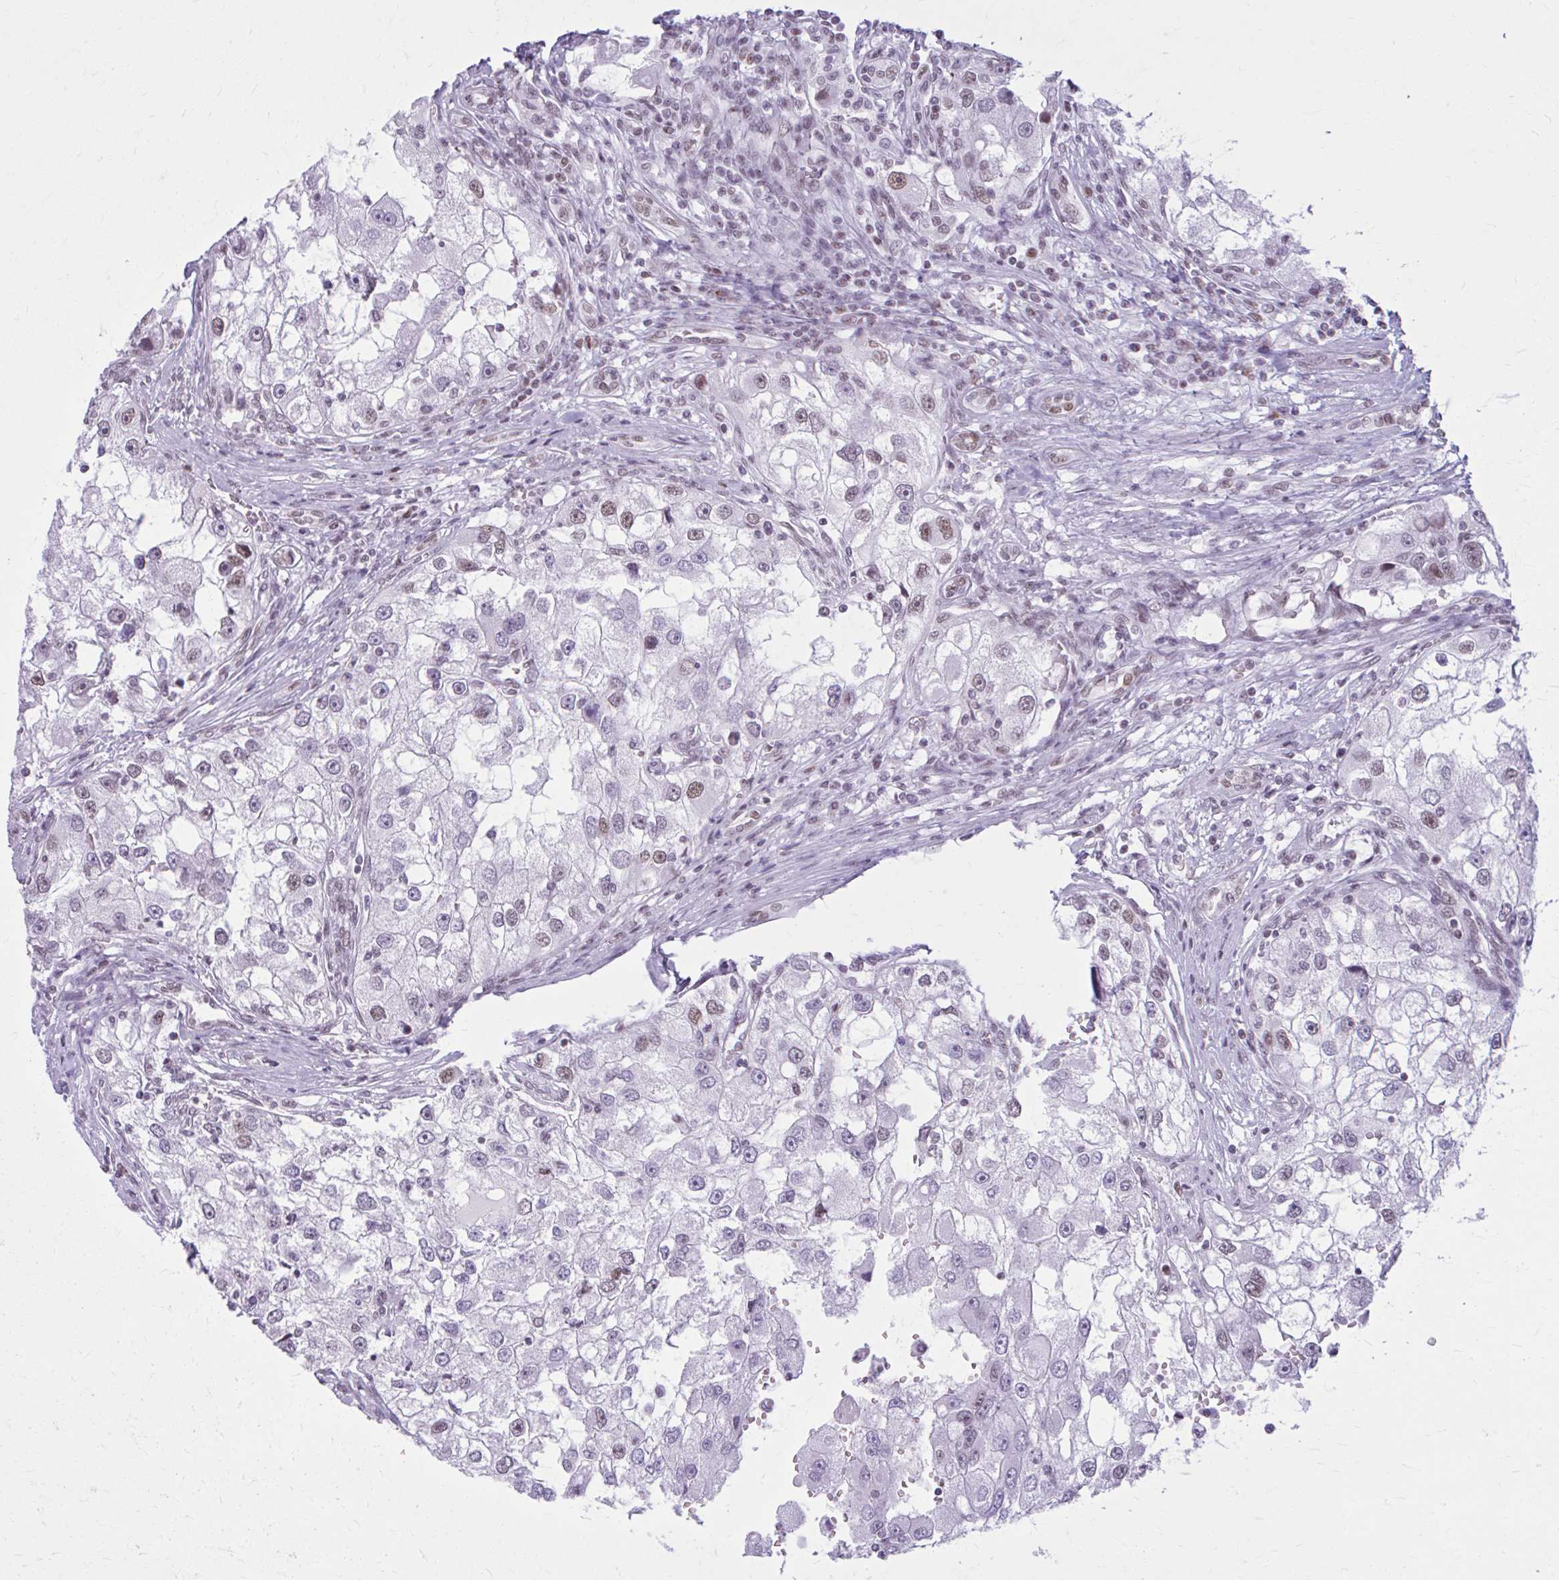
{"staining": {"intensity": "moderate", "quantity": "<25%", "location": "nuclear"}, "tissue": "renal cancer", "cell_type": "Tumor cells", "image_type": "cancer", "snomed": [{"axis": "morphology", "description": "Adenocarcinoma, NOS"}, {"axis": "topography", "description": "Kidney"}], "caption": "Adenocarcinoma (renal) stained with IHC exhibits moderate nuclear positivity in about <25% of tumor cells.", "gene": "PABIR1", "patient": {"sex": "male", "age": 63}}